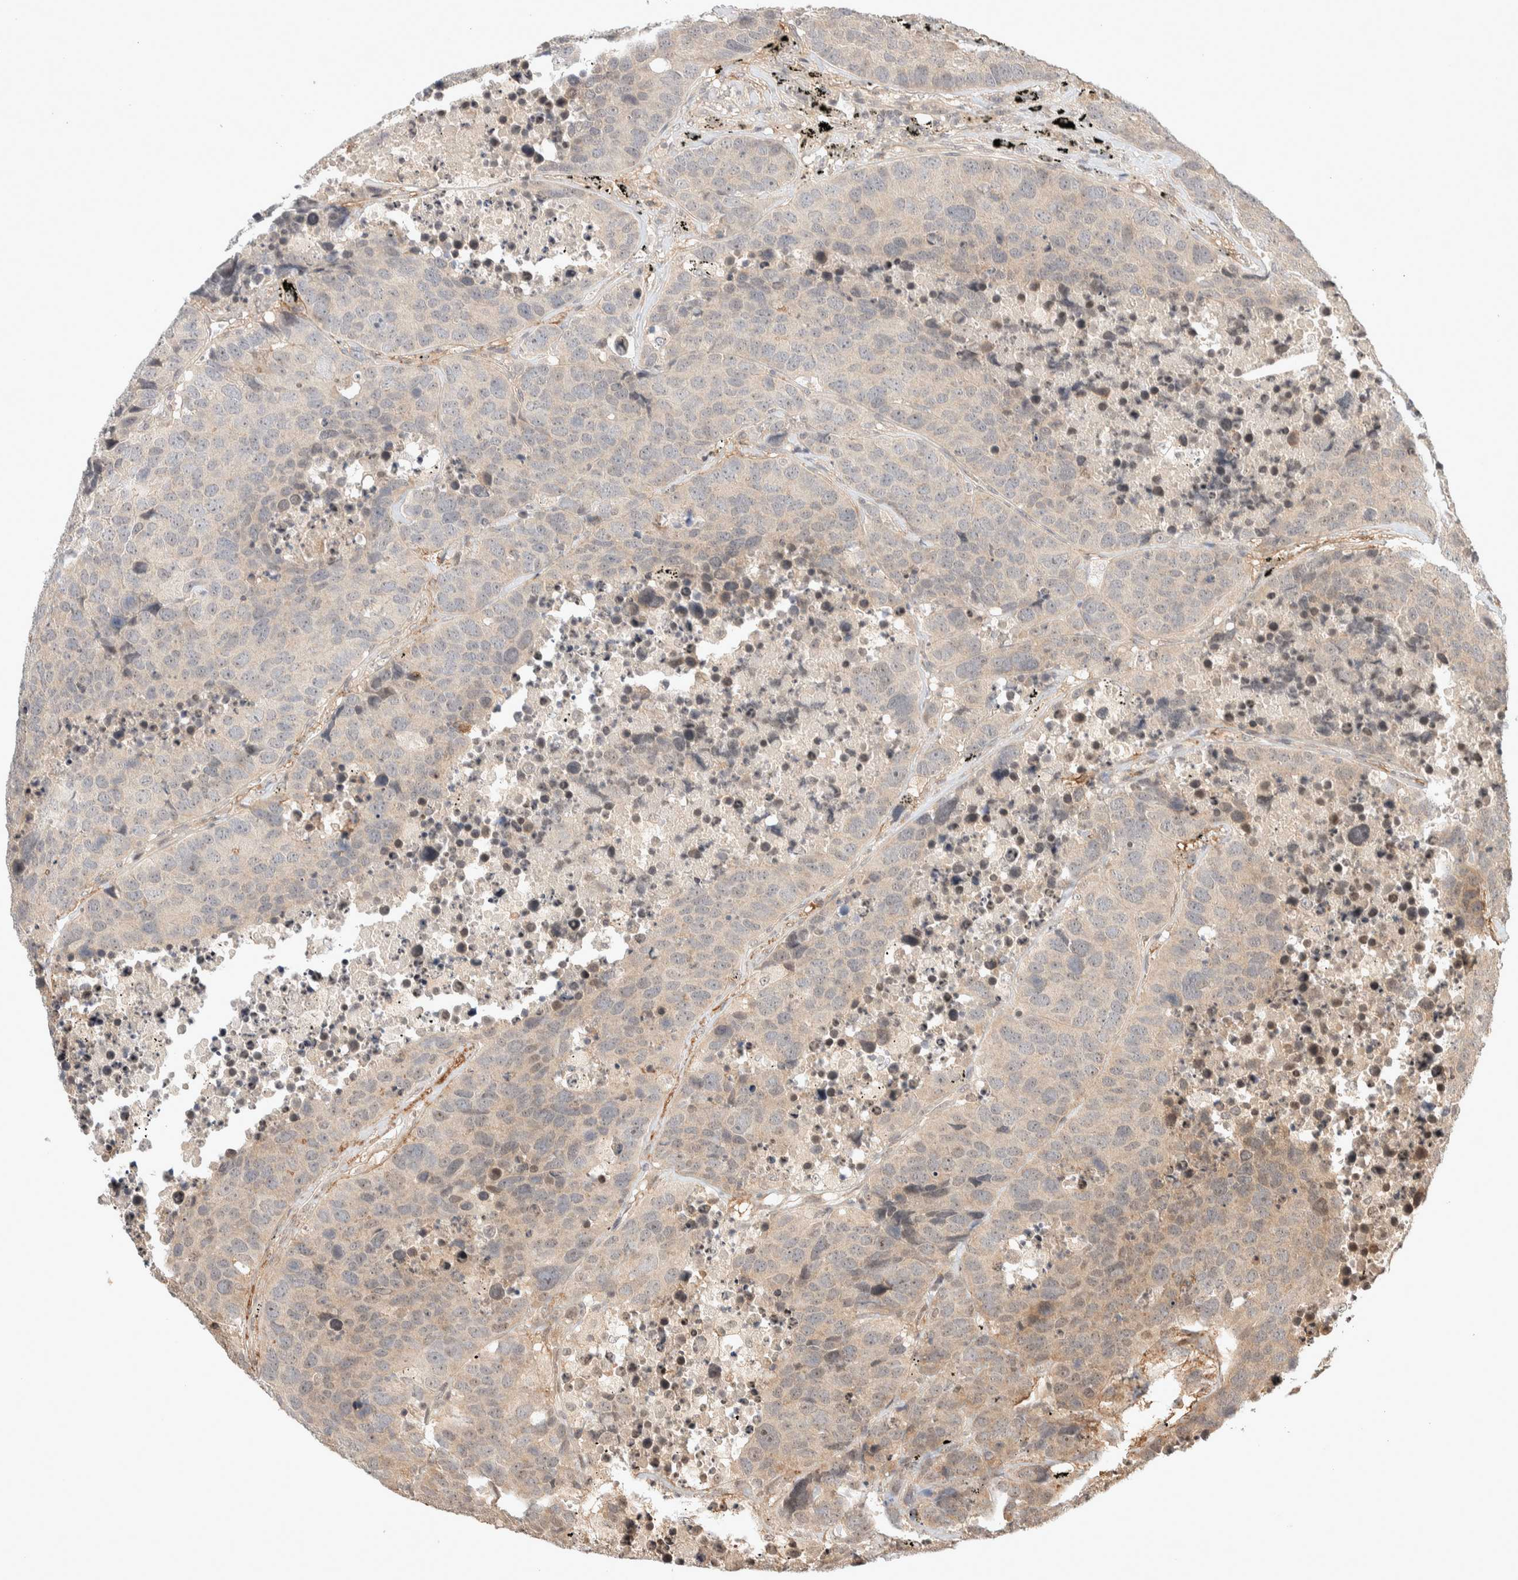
{"staining": {"intensity": "weak", "quantity": "<25%", "location": "cytoplasmic/membranous"}, "tissue": "carcinoid", "cell_type": "Tumor cells", "image_type": "cancer", "snomed": [{"axis": "morphology", "description": "Carcinoid, malignant, NOS"}, {"axis": "topography", "description": "Lung"}], "caption": "DAB immunohistochemical staining of malignant carcinoid displays no significant expression in tumor cells. (DAB (3,3'-diaminobenzidine) immunohistochemistry with hematoxylin counter stain).", "gene": "THRA", "patient": {"sex": "male", "age": 60}}